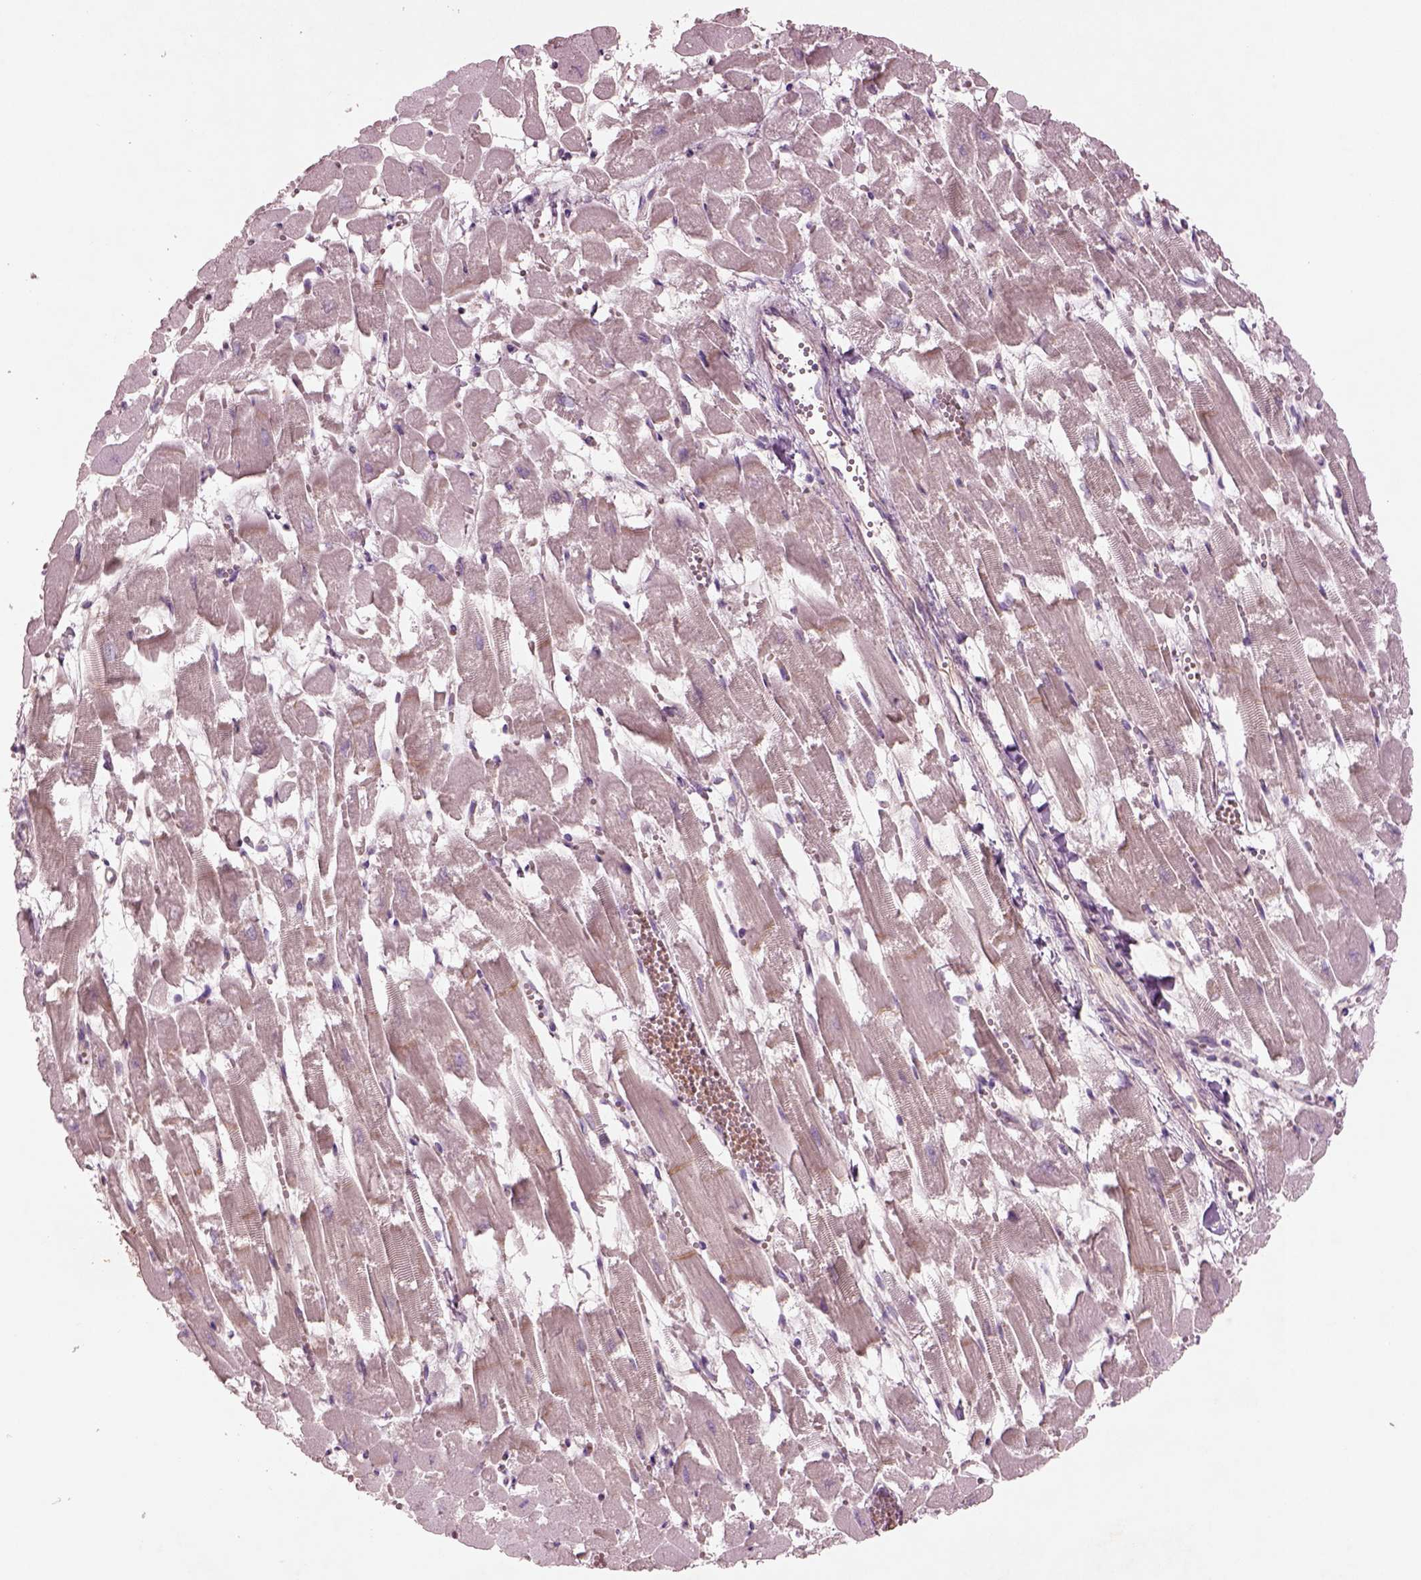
{"staining": {"intensity": "negative", "quantity": "none", "location": "none"}, "tissue": "heart muscle", "cell_type": "Cardiomyocytes", "image_type": "normal", "snomed": [{"axis": "morphology", "description": "Normal tissue, NOS"}, {"axis": "topography", "description": "Heart"}], "caption": "Immunohistochemistry (IHC) micrograph of benign heart muscle: human heart muscle stained with DAB shows no significant protein staining in cardiomyocytes.", "gene": "DUOXA2", "patient": {"sex": "female", "age": 52}}